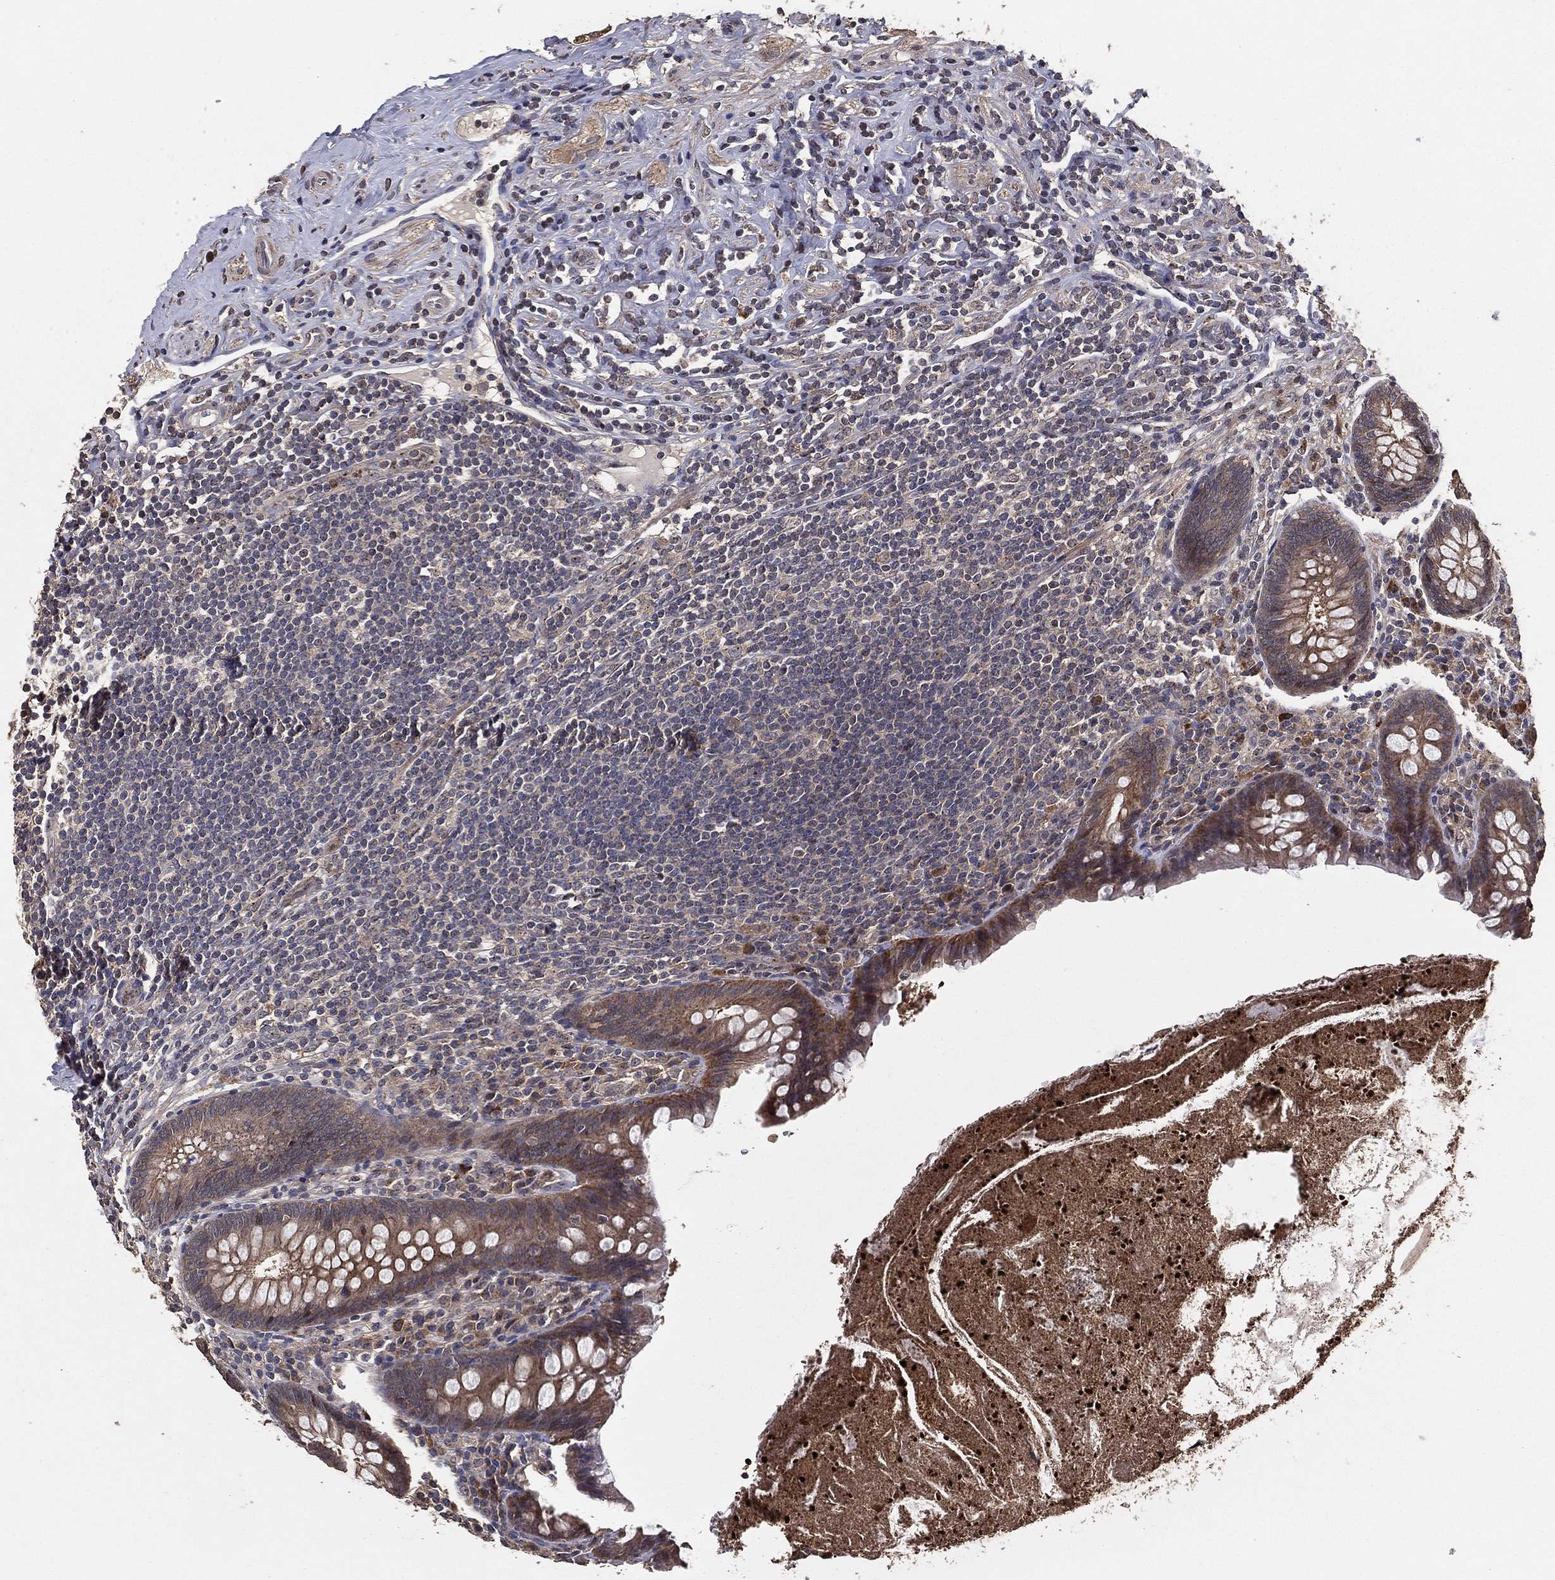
{"staining": {"intensity": "moderate", "quantity": ">75%", "location": "cytoplasmic/membranous"}, "tissue": "appendix", "cell_type": "Glandular cells", "image_type": "normal", "snomed": [{"axis": "morphology", "description": "Normal tissue, NOS"}, {"axis": "topography", "description": "Appendix"}], "caption": "Unremarkable appendix was stained to show a protein in brown. There is medium levels of moderate cytoplasmic/membranous staining in approximately >75% of glandular cells. (Stains: DAB in brown, nuclei in blue, Microscopy: brightfield microscopy at high magnification).", "gene": "PCNT", "patient": {"sex": "male", "age": 47}}